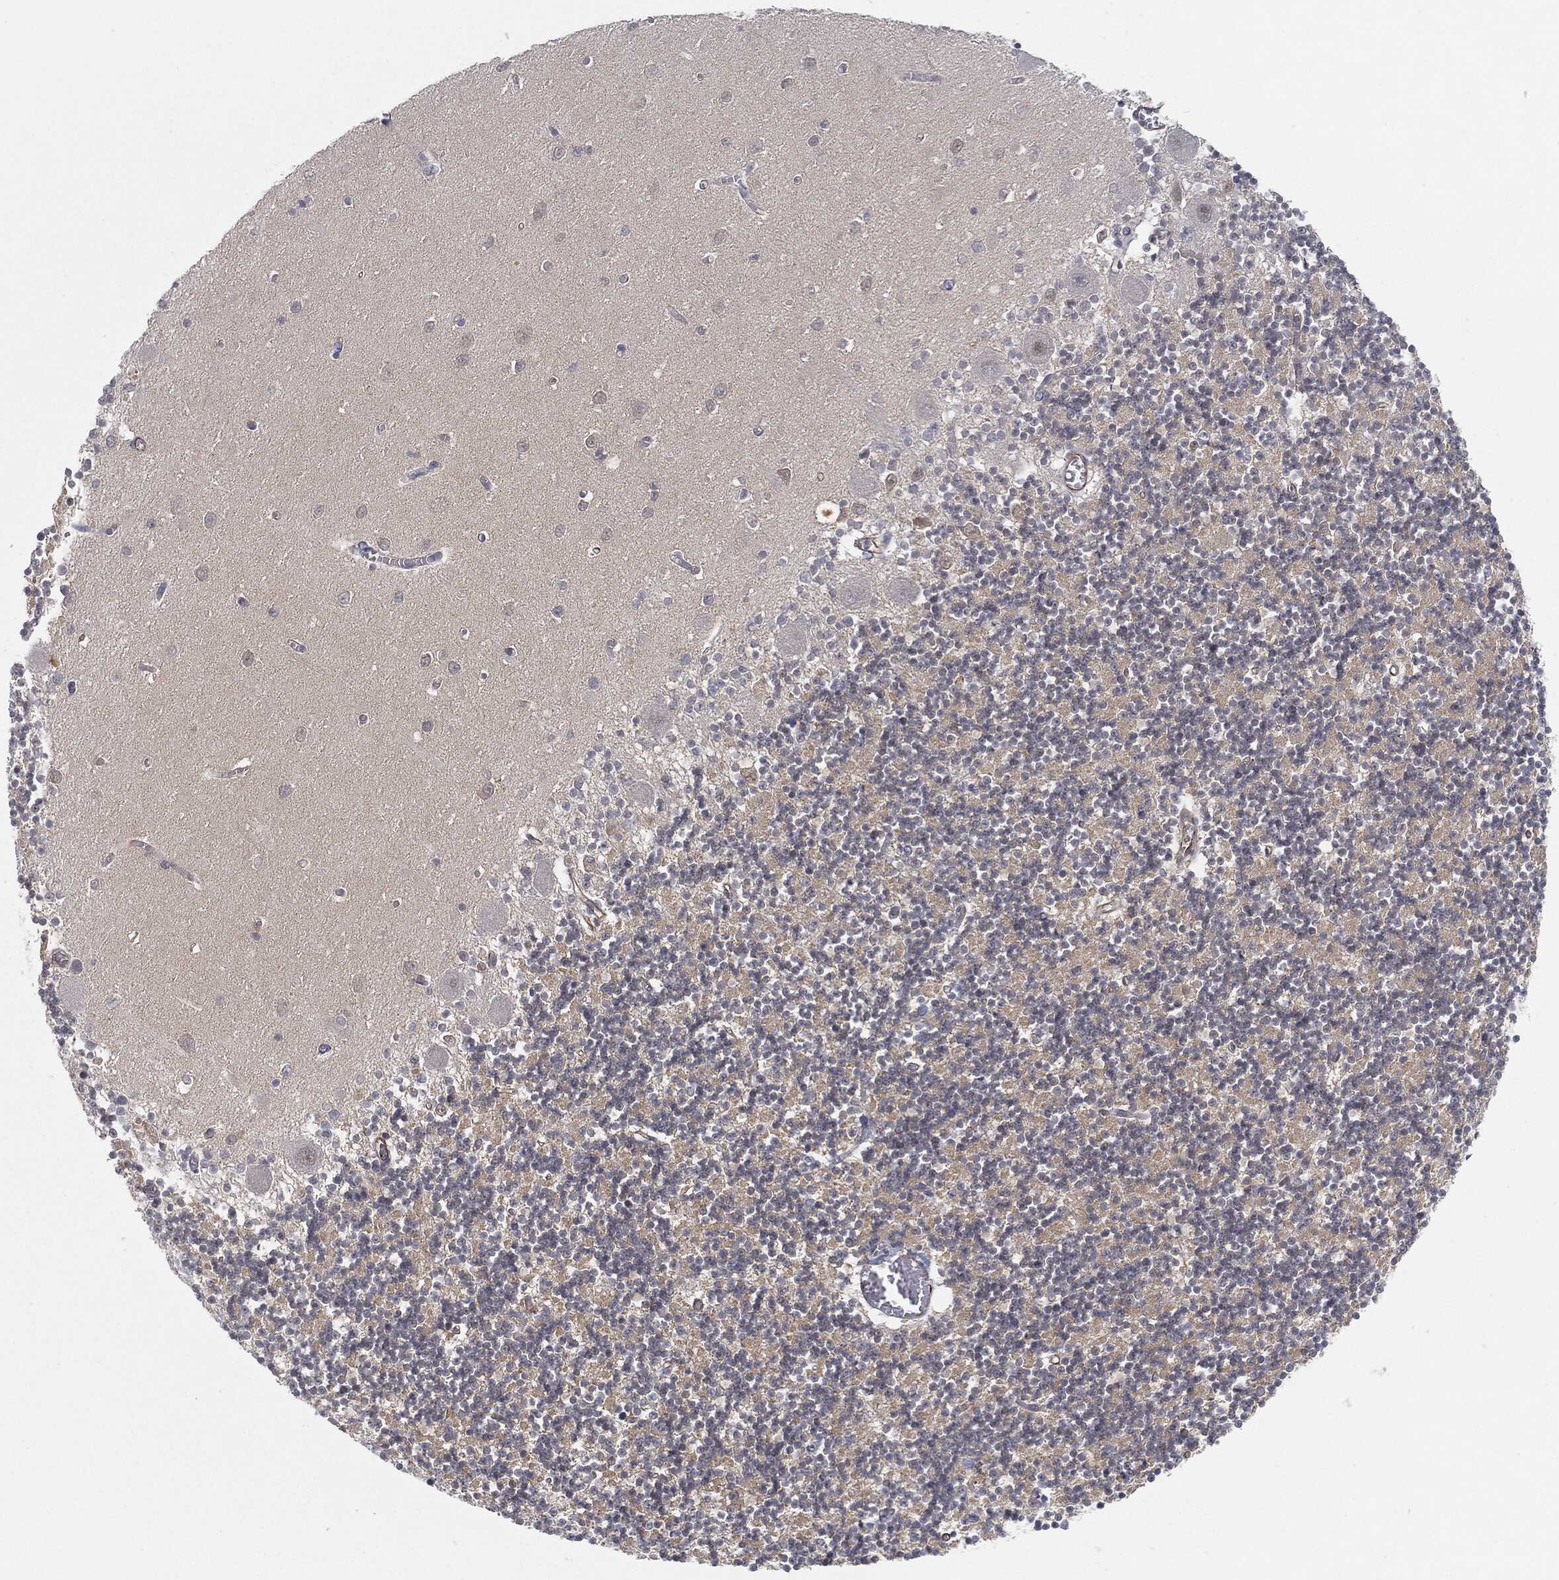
{"staining": {"intensity": "negative", "quantity": "none", "location": "none"}, "tissue": "cerebellum", "cell_type": "Cells in granular layer", "image_type": "normal", "snomed": [{"axis": "morphology", "description": "Normal tissue, NOS"}, {"axis": "topography", "description": "Cerebellum"}], "caption": "An IHC photomicrograph of unremarkable cerebellum is shown. There is no staining in cells in granular layer of cerebellum.", "gene": "TP53RK", "patient": {"sex": "female", "age": 64}}